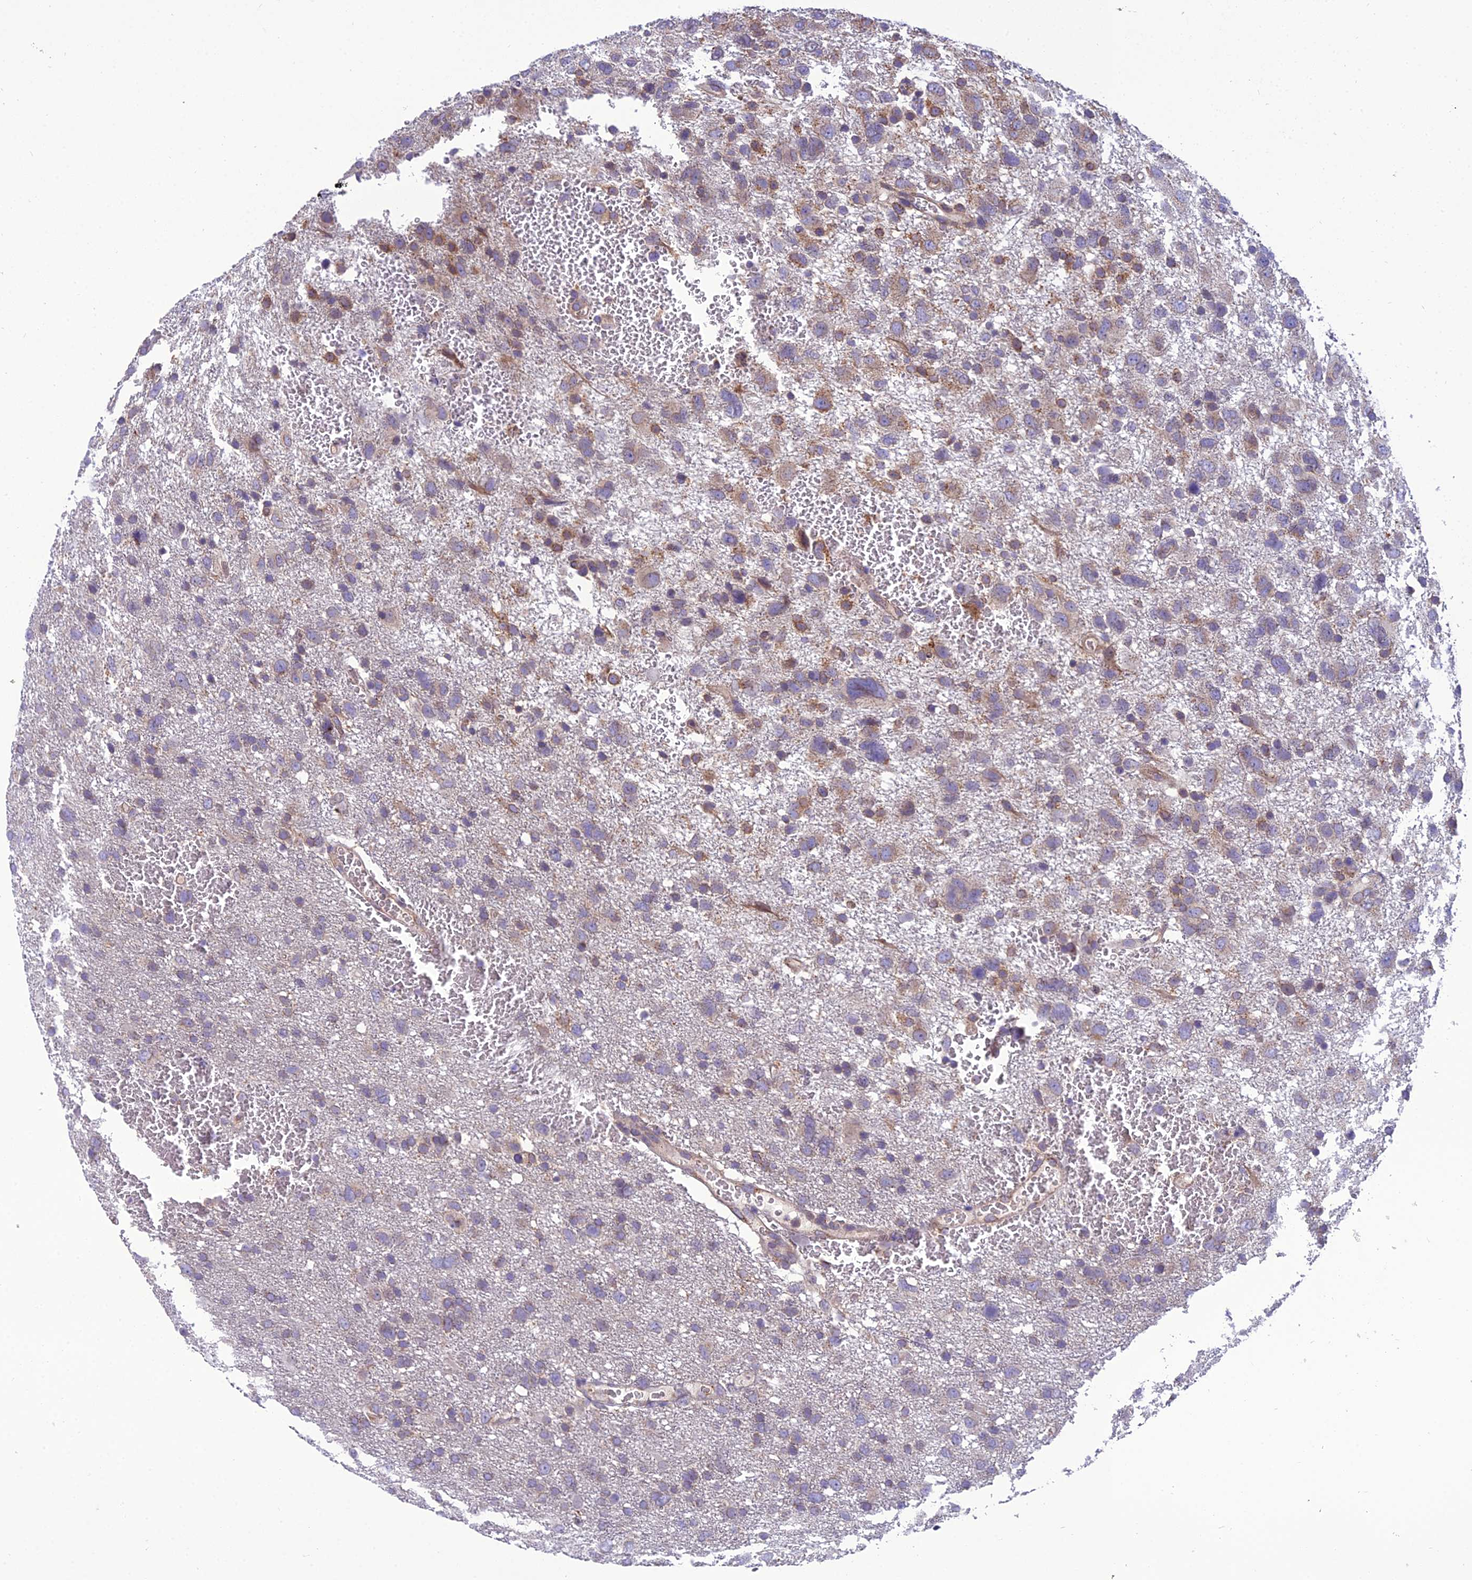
{"staining": {"intensity": "moderate", "quantity": "<25%", "location": "cytoplasmic/membranous"}, "tissue": "glioma", "cell_type": "Tumor cells", "image_type": "cancer", "snomed": [{"axis": "morphology", "description": "Glioma, malignant, High grade"}, {"axis": "topography", "description": "Brain"}], "caption": "Immunohistochemistry (IHC) (DAB) staining of glioma exhibits moderate cytoplasmic/membranous protein positivity in approximately <25% of tumor cells. The staining is performed using DAB brown chromogen to label protein expression. The nuclei are counter-stained blue using hematoxylin.", "gene": "GOLPH3", "patient": {"sex": "male", "age": 61}}